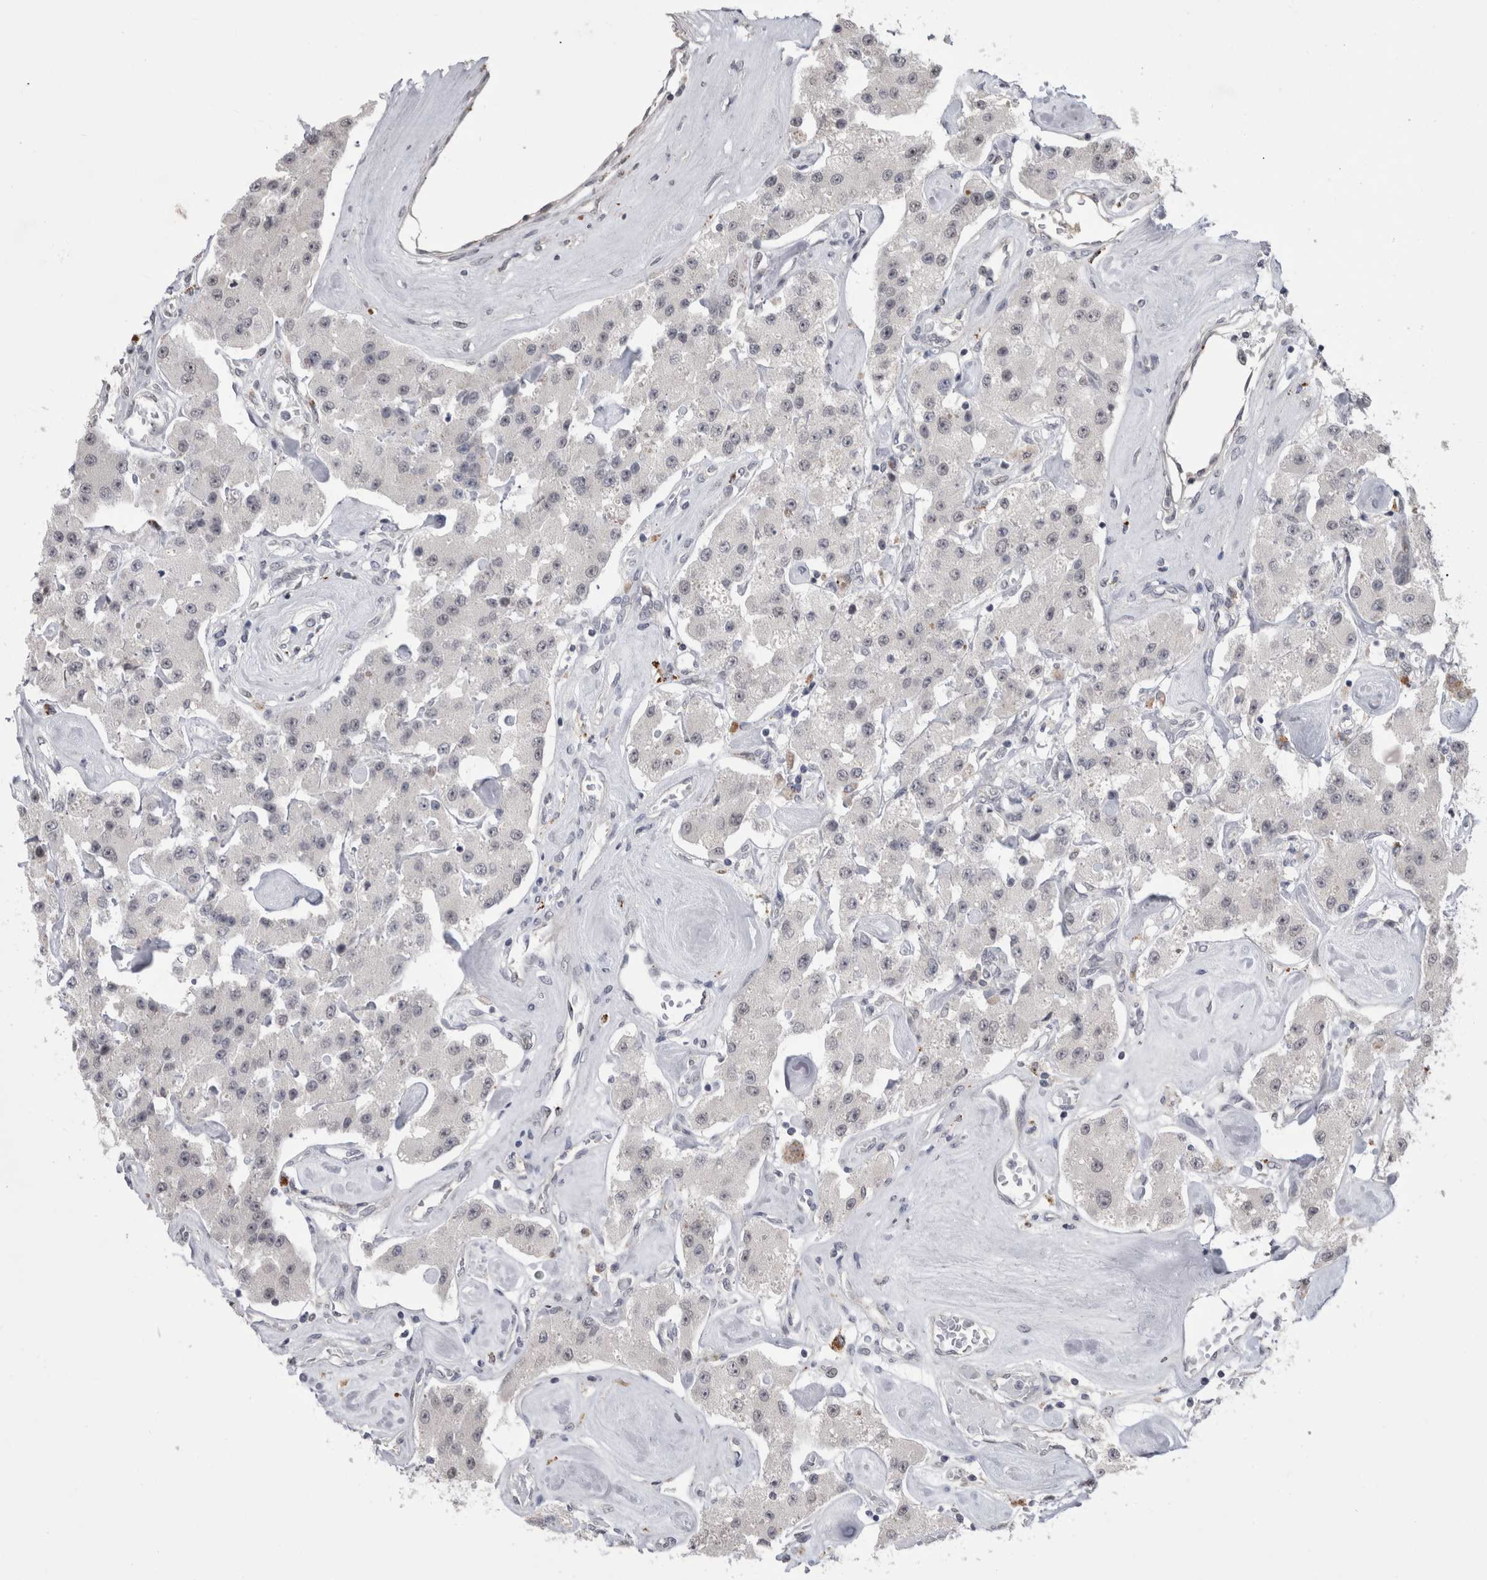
{"staining": {"intensity": "negative", "quantity": "none", "location": "none"}, "tissue": "carcinoid", "cell_type": "Tumor cells", "image_type": "cancer", "snomed": [{"axis": "morphology", "description": "Carcinoid, malignant, NOS"}, {"axis": "topography", "description": "Pancreas"}], "caption": "High magnification brightfield microscopy of carcinoid stained with DAB (3,3'-diaminobenzidine) (brown) and counterstained with hematoxylin (blue): tumor cells show no significant positivity. (DAB immunohistochemistry, high magnification).", "gene": "MTBP", "patient": {"sex": "male", "age": 41}}